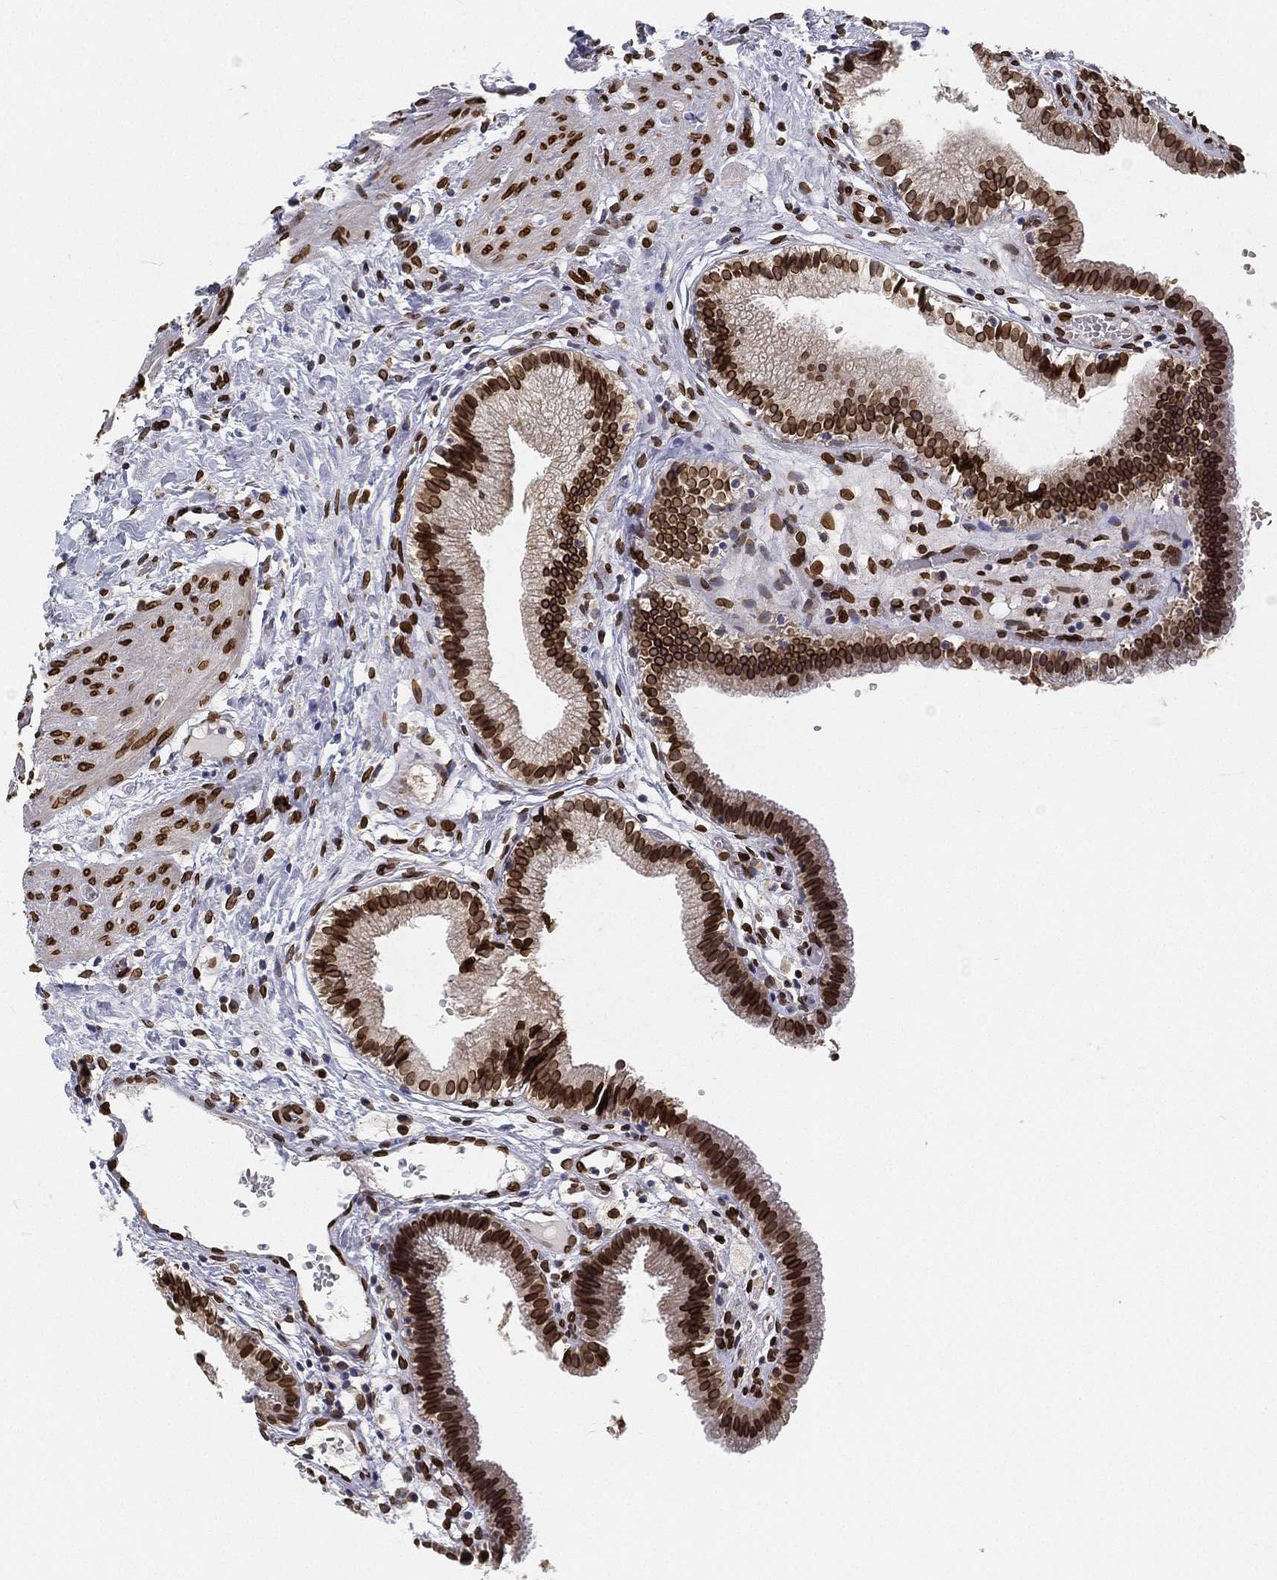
{"staining": {"intensity": "strong", "quantity": ">75%", "location": "cytoplasmic/membranous,nuclear"}, "tissue": "gallbladder", "cell_type": "Glandular cells", "image_type": "normal", "snomed": [{"axis": "morphology", "description": "Normal tissue, NOS"}, {"axis": "topography", "description": "Gallbladder"}], "caption": "Protein staining of normal gallbladder displays strong cytoplasmic/membranous,nuclear positivity in approximately >75% of glandular cells.", "gene": "PALB2", "patient": {"sex": "female", "age": 24}}